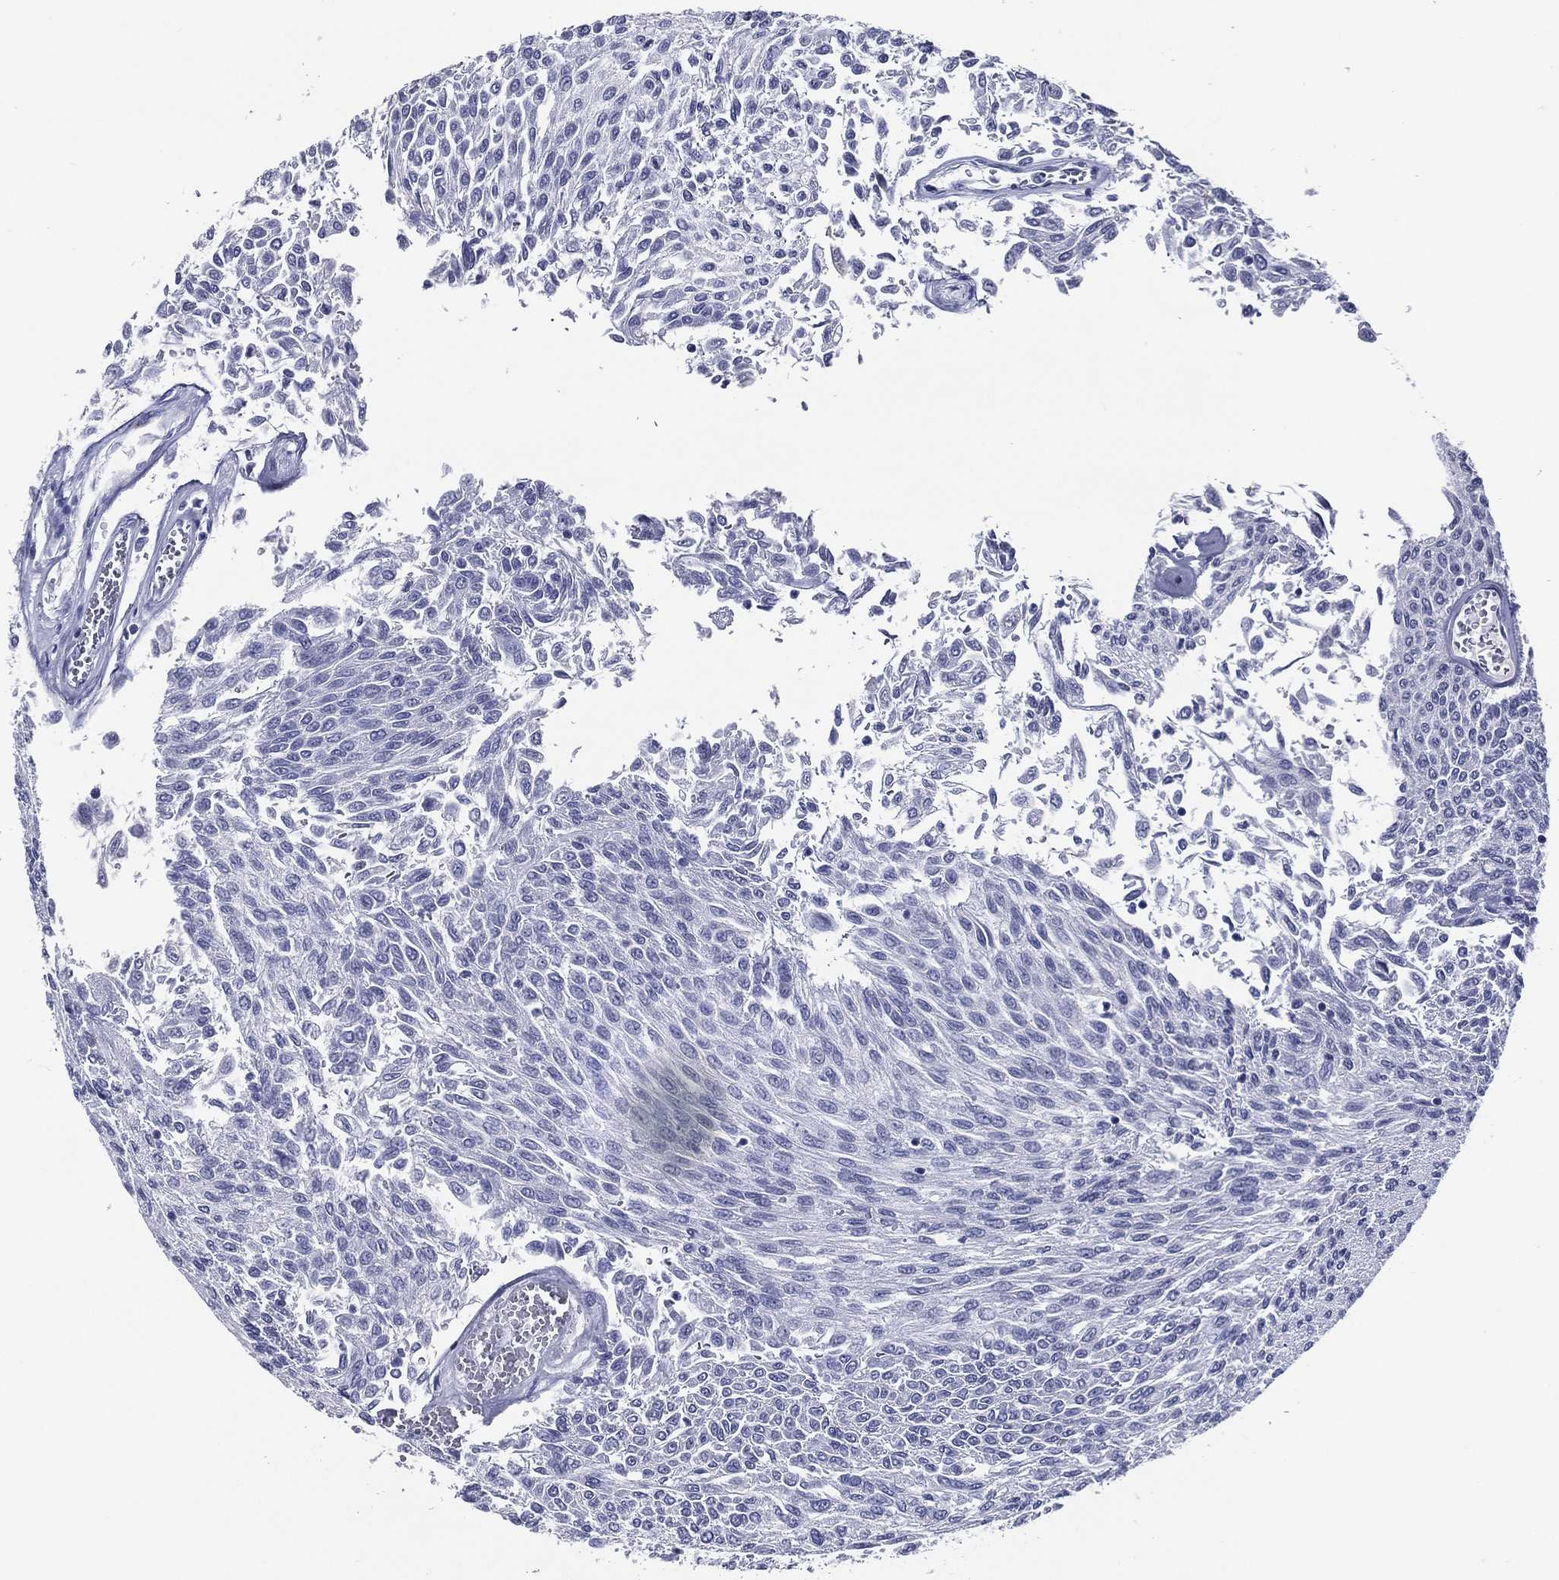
{"staining": {"intensity": "negative", "quantity": "none", "location": "none"}, "tissue": "urothelial cancer", "cell_type": "Tumor cells", "image_type": "cancer", "snomed": [{"axis": "morphology", "description": "Urothelial carcinoma, Low grade"}, {"axis": "topography", "description": "Urinary bladder"}], "caption": "This micrograph is of low-grade urothelial carcinoma stained with IHC to label a protein in brown with the nuclei are counter-stained blue. There is no expression in tumor cells. (Brightfield microscopy of DAB IHC at high magnification).", "gene": "ACE2", "patient": {"sex": "male", "age": 78}}